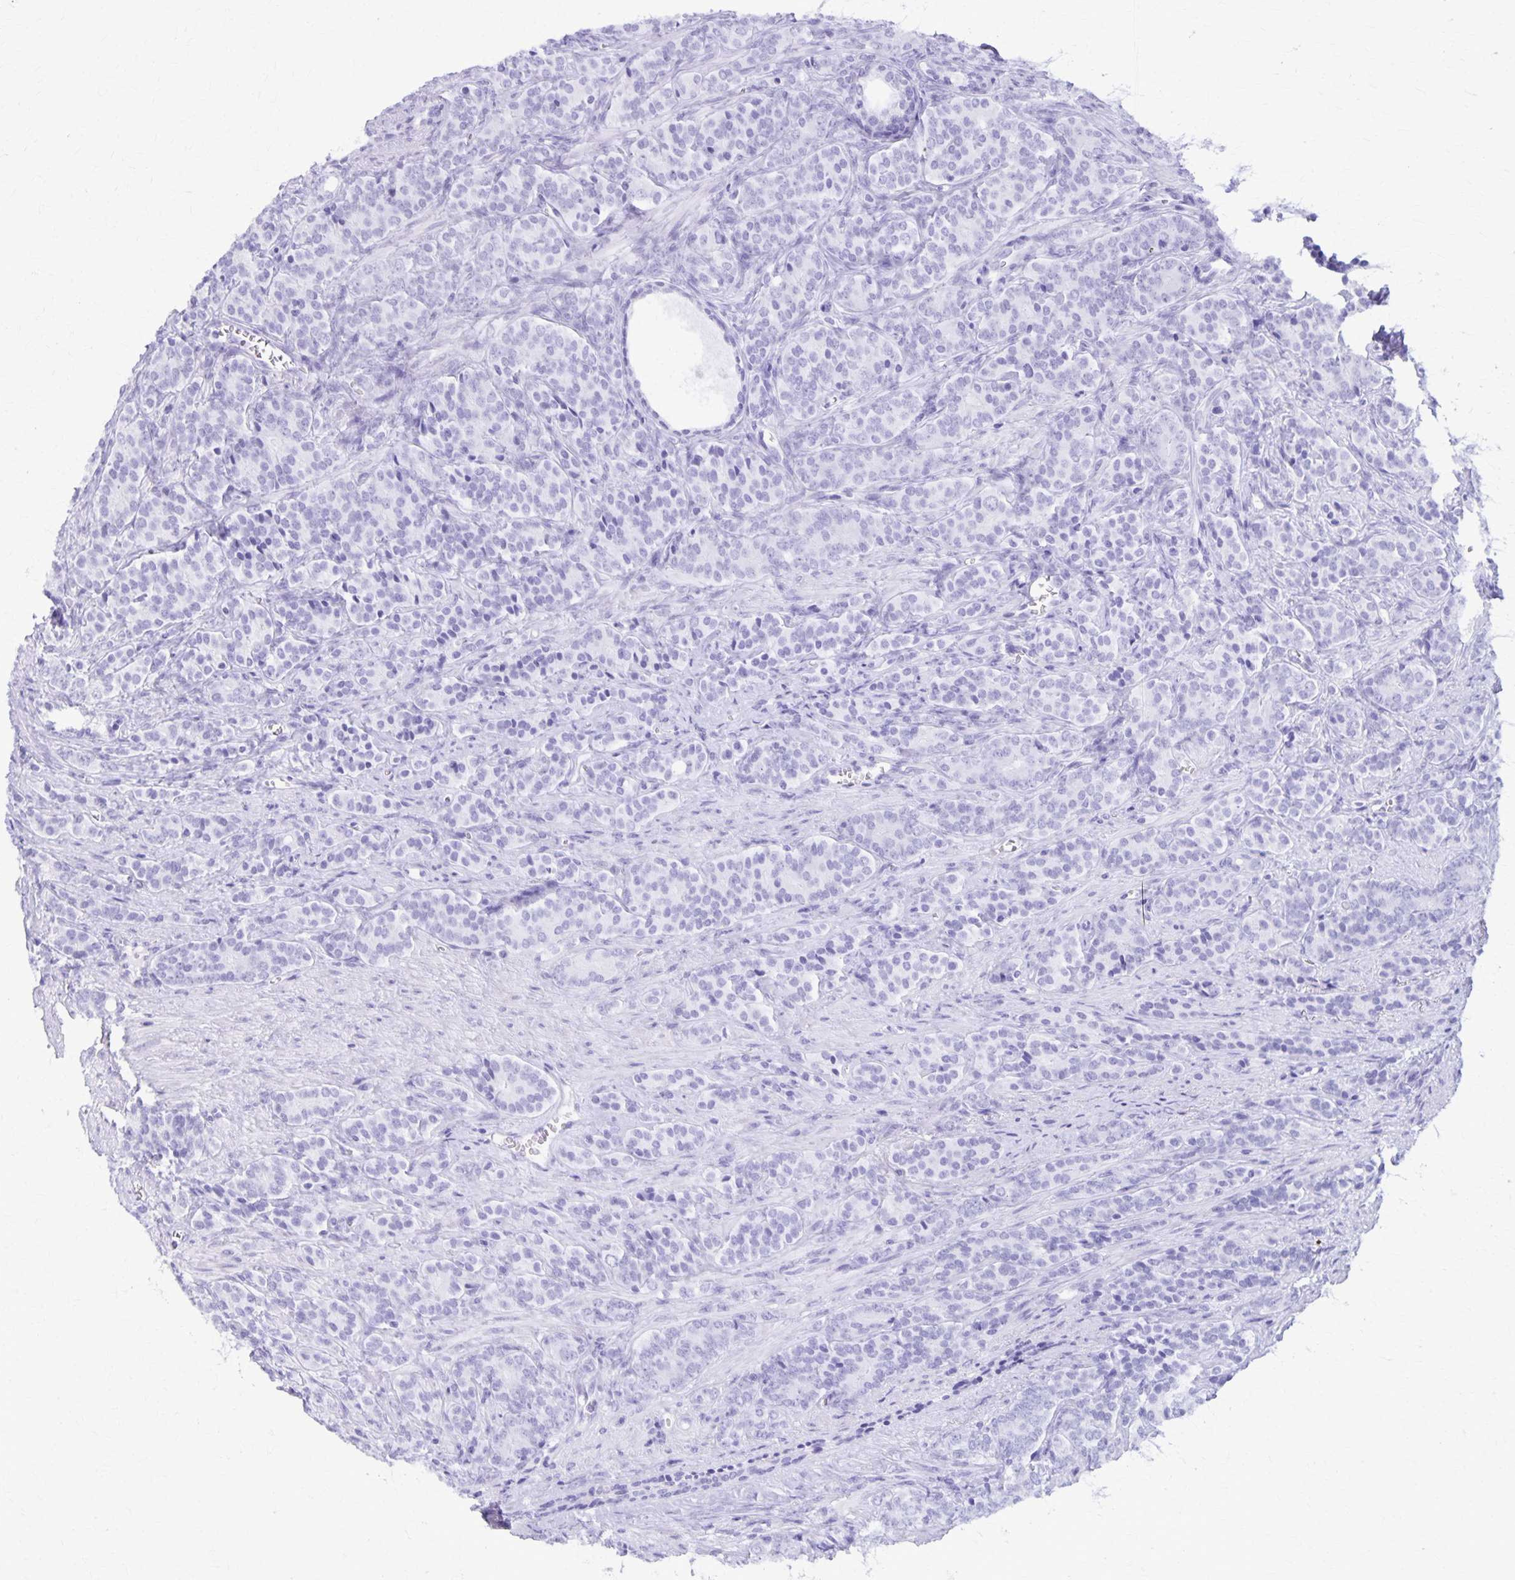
{"staining": {"intensity": "negative", "quantity": "none", "location": "none"}, "tissue": "prostate cancer", "cell_type": "Tumor cells", "image_type": "cancer", "snomed": [{"axis": "morphology", "description": "Adenocarcinoma, High grade"}, {"axis": "topography", "description": "Prostate"}], "caption": "DAB immunohistochemical staining of adenocarcinoma (high-grade) (prostate) reveals no significant positivity in tumor cells.", "gene": "DEFA5", "patient": {"sex": "male", "age": 84}}